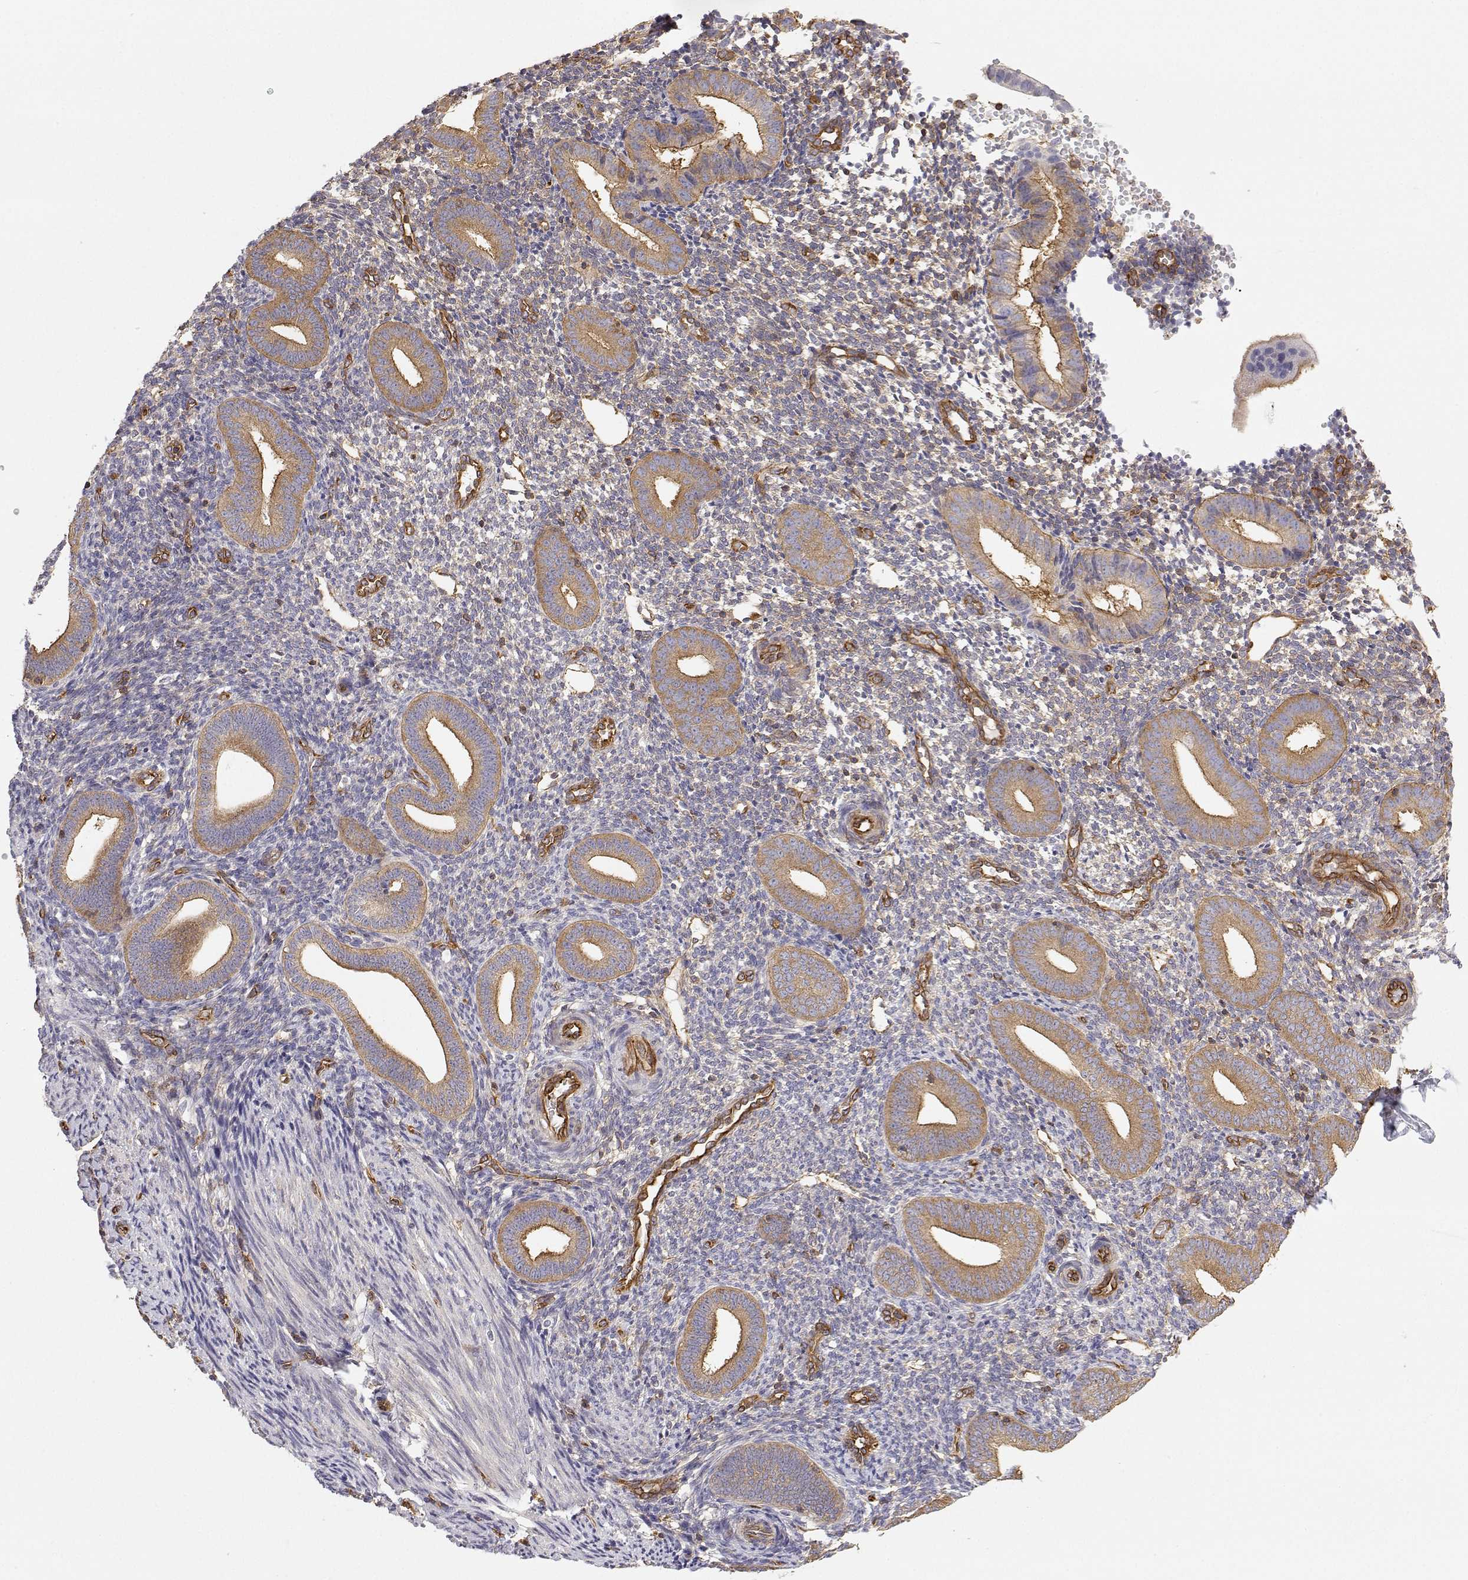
{"staining": {"intensity": "weak", "quantity": "<25%", "location": "cytoplasmic/membranous"}, "tissue": "endometrium", "cell_type": "Cells in endometrial stroma", "image_type": "normal", "snomed": [{"axis": "morphology", "description": "Normal tissue, NOS"}, {"axis": "topography", "description": "Endometrium"}], "caption": "IHC photomicrograph of normal human endometrium stained for a protein (brown), which reveals no staining in cells in endometrial stroma. (IHC, brightfield microscopy, high magnification).", "gene": "MYH9", "patient": {"sex": "female", "age": 40}}